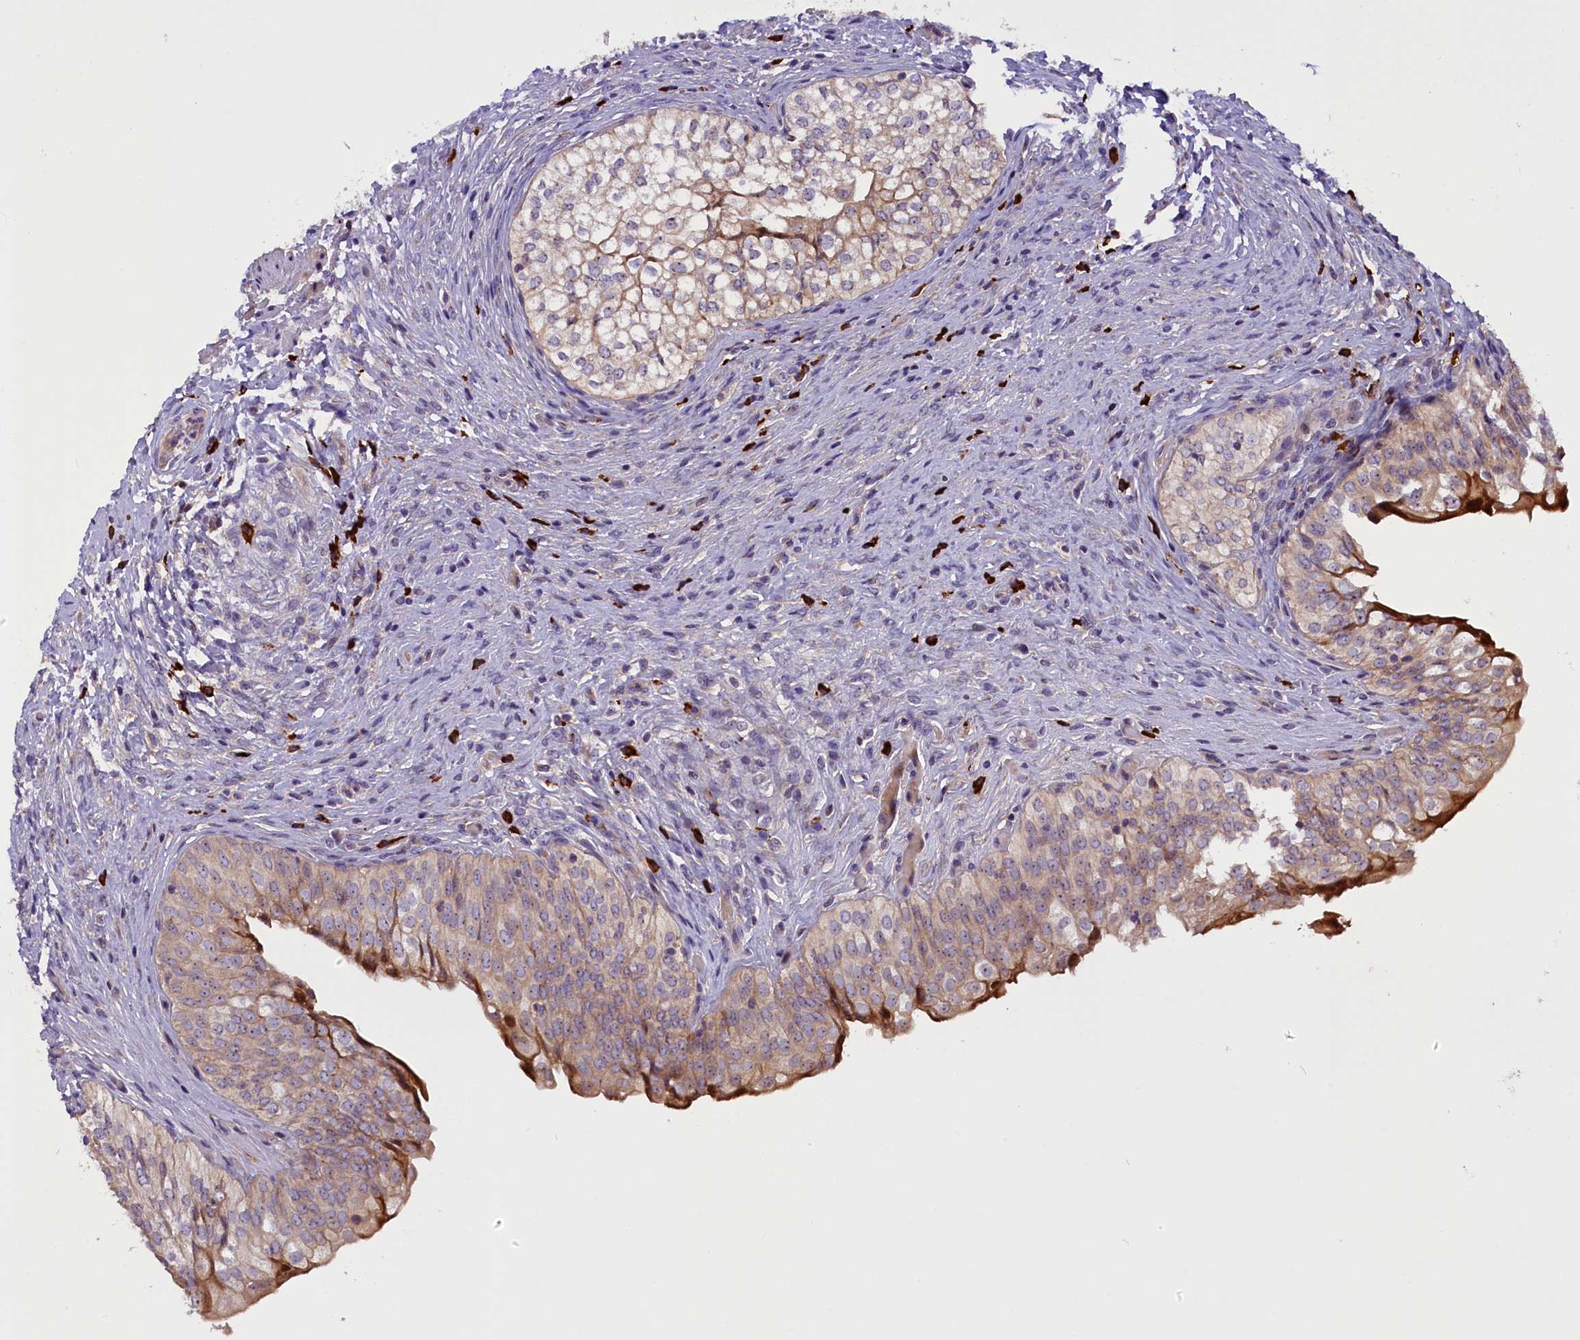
{"staining": {"intensity": "moderate", "quantity": ">75%", "location": "cytoplasmic/membranous,nuclear"}, "tissue": "urinary bladder", "cell_type": "Urothelial cells", "image_type": "normal", "snomed": [{"axis": "morphology", "description": "Normal tissue, NOS"}, {"axis": "topography", "description": "Urinary bladder"}], "caption": "Approximately >75% of urothelial cells in normal human urinary bladder display moderate cytoplasmic/membranous,nuclear protein staining as visualized by brown immunohistochemical staining.", "gene": "FRY", "patient": {"sex": "male", "age": 55}}